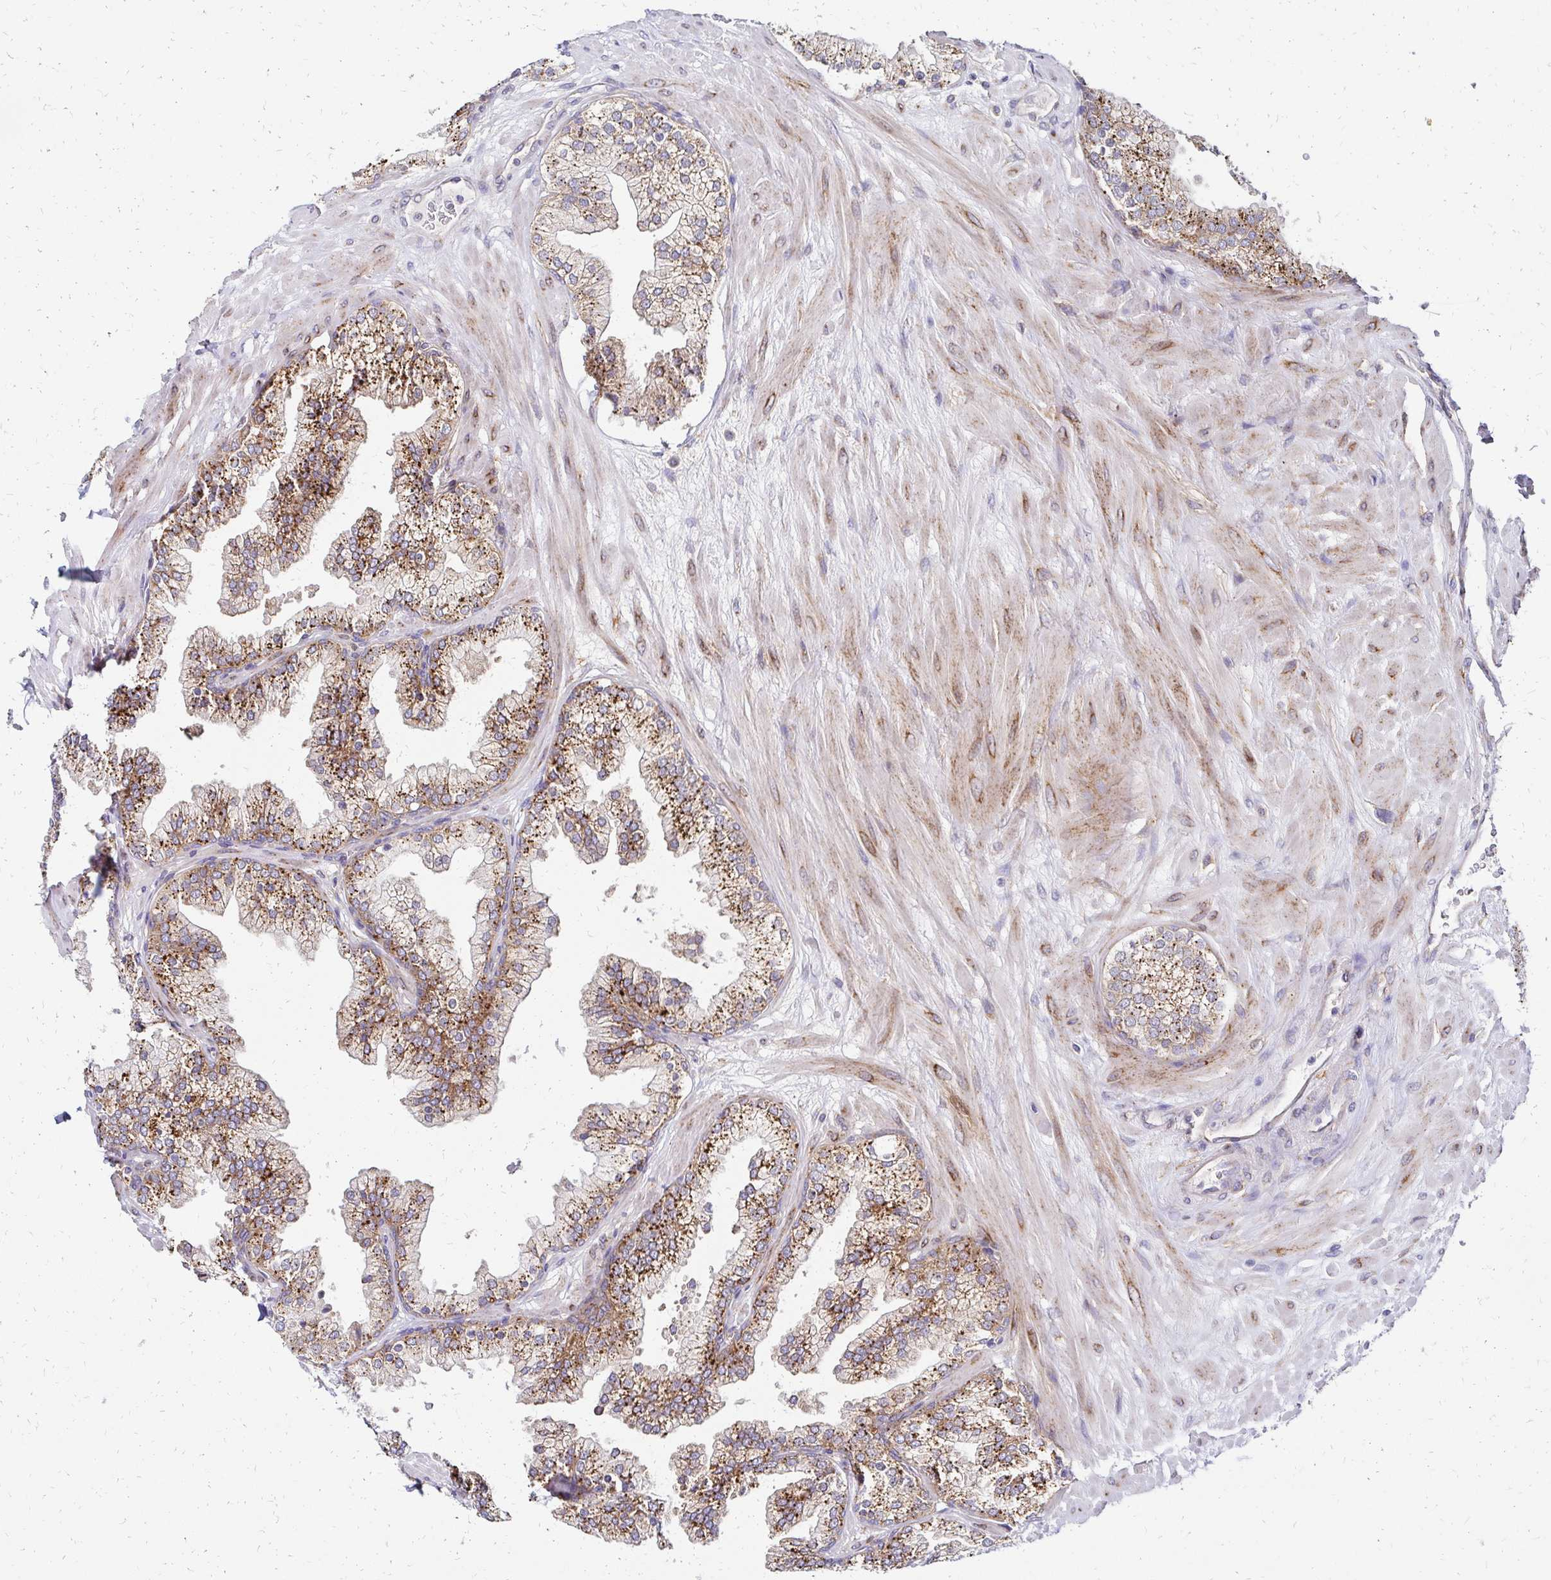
{"staining": {"intensity": "moderate", "quantity": ">75%", "location": "cytoplasmic/membranous"}, "tissue": "prostate", "cell_type": "Glandular cells", "image_type": "normal", "snomed": [{"axis": "morphology", "description": "Normal tissue, NOS"}, {"axis": "topography", "description": "Prostate"}, {"axis": "topography", "description": "Peripheral nerve tissue"}], "caption": "Prostate stained with a brown dye exhibits moderate cytoplasmic/membranous positive positivity in about >75% of glandular cells.", "gene": "IDUA", "patient": {"sex": "male", "age": 61}}